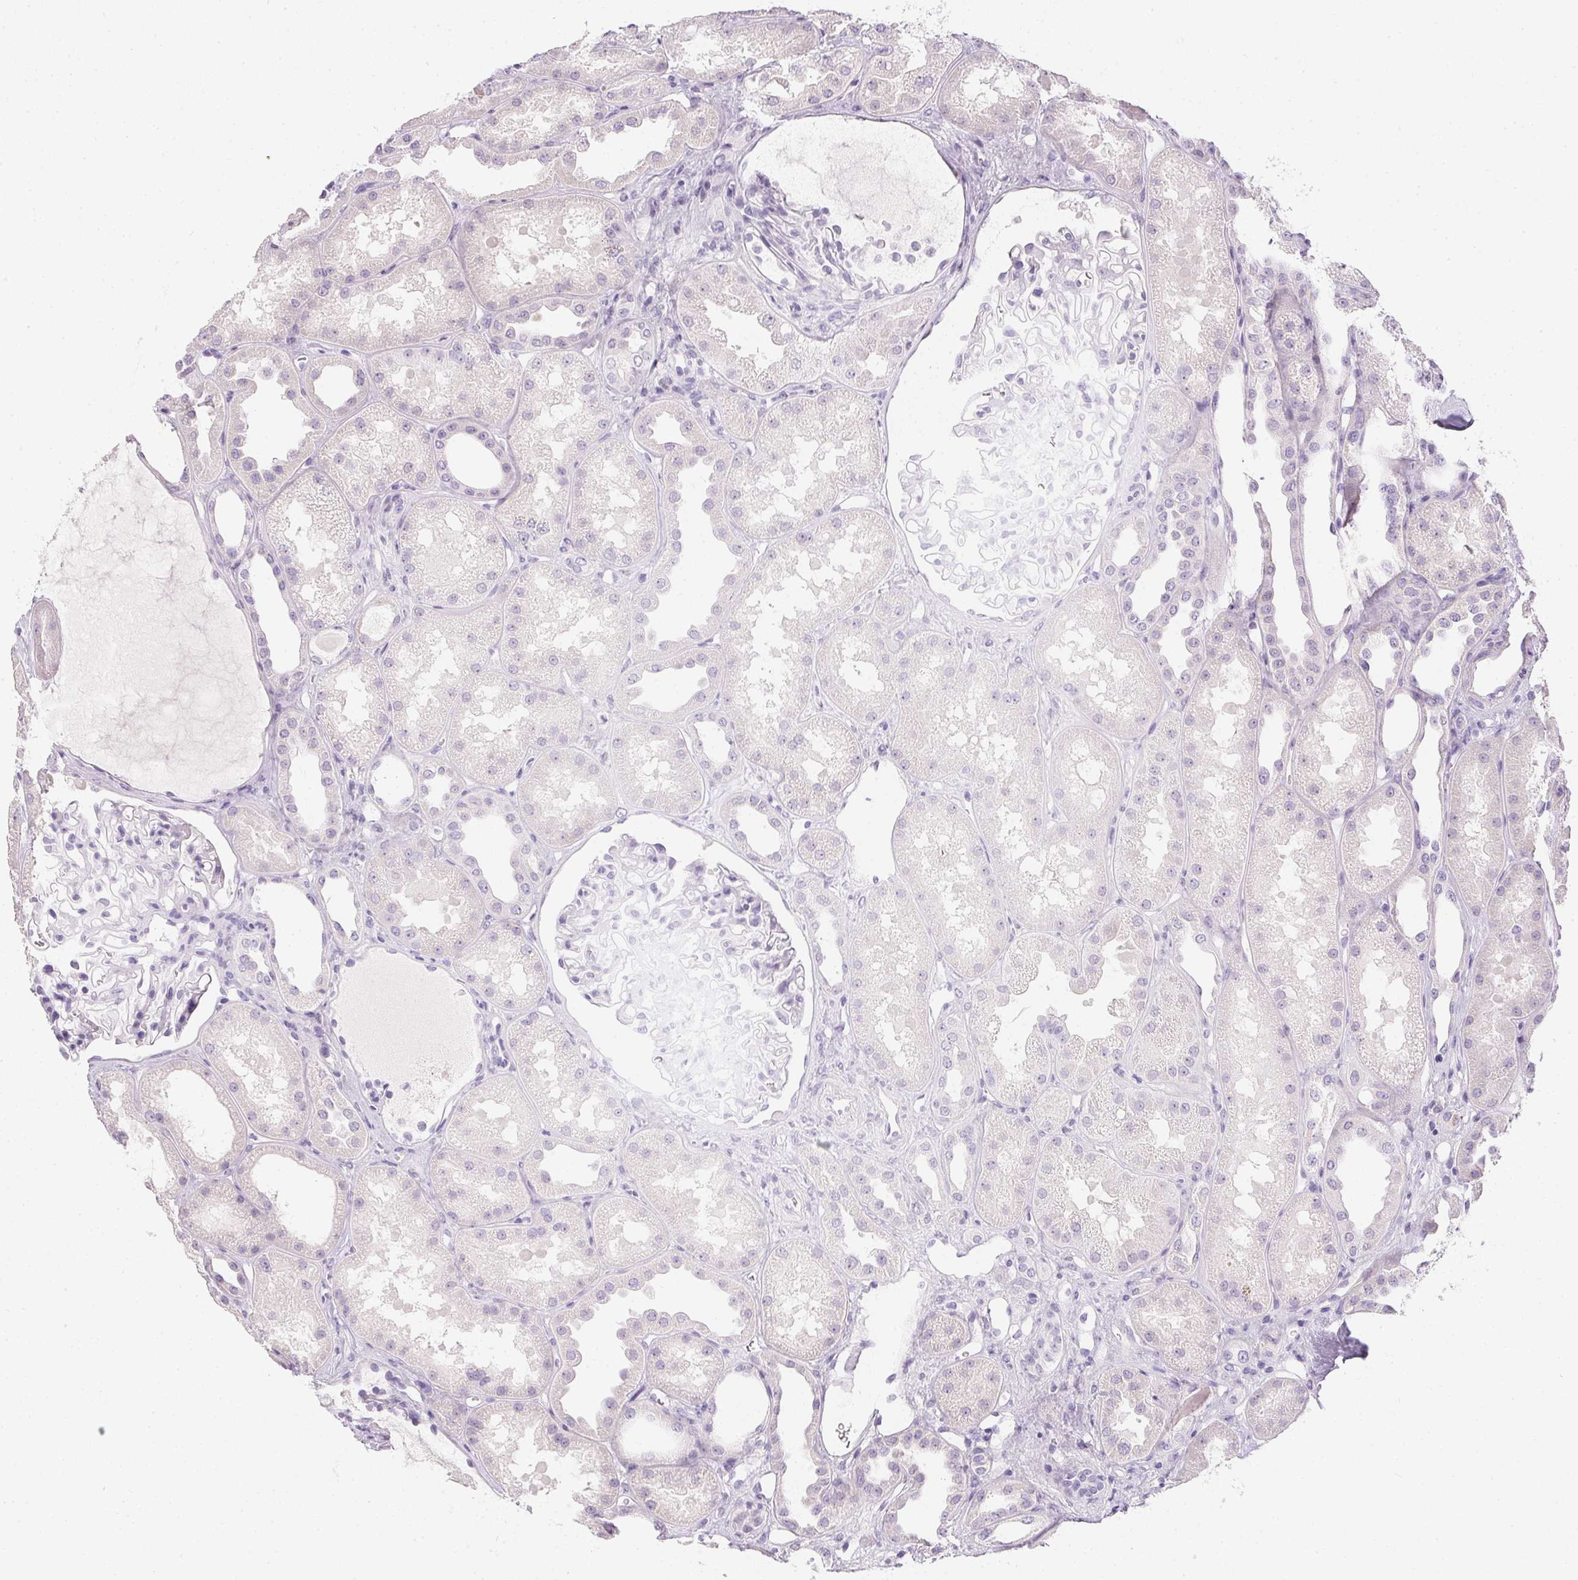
{"staining": {"intensity": "negative", "quantity": "none", "location": "none"}, "tissue": "kidney", "cell_type": "Cells in glomeruli", "image_type": "normal", "snomed": [{"axis": "morphology", "description": "Normal tissue, NOS"}, {"axis": "topography", "description": "Kidney"}], "caption": "Kidney was stained to show a protein in brown. There is no significant staining in cells in glomeruli.", "gene": "PPY", "patient": {"sex": "male", "age": 61}}